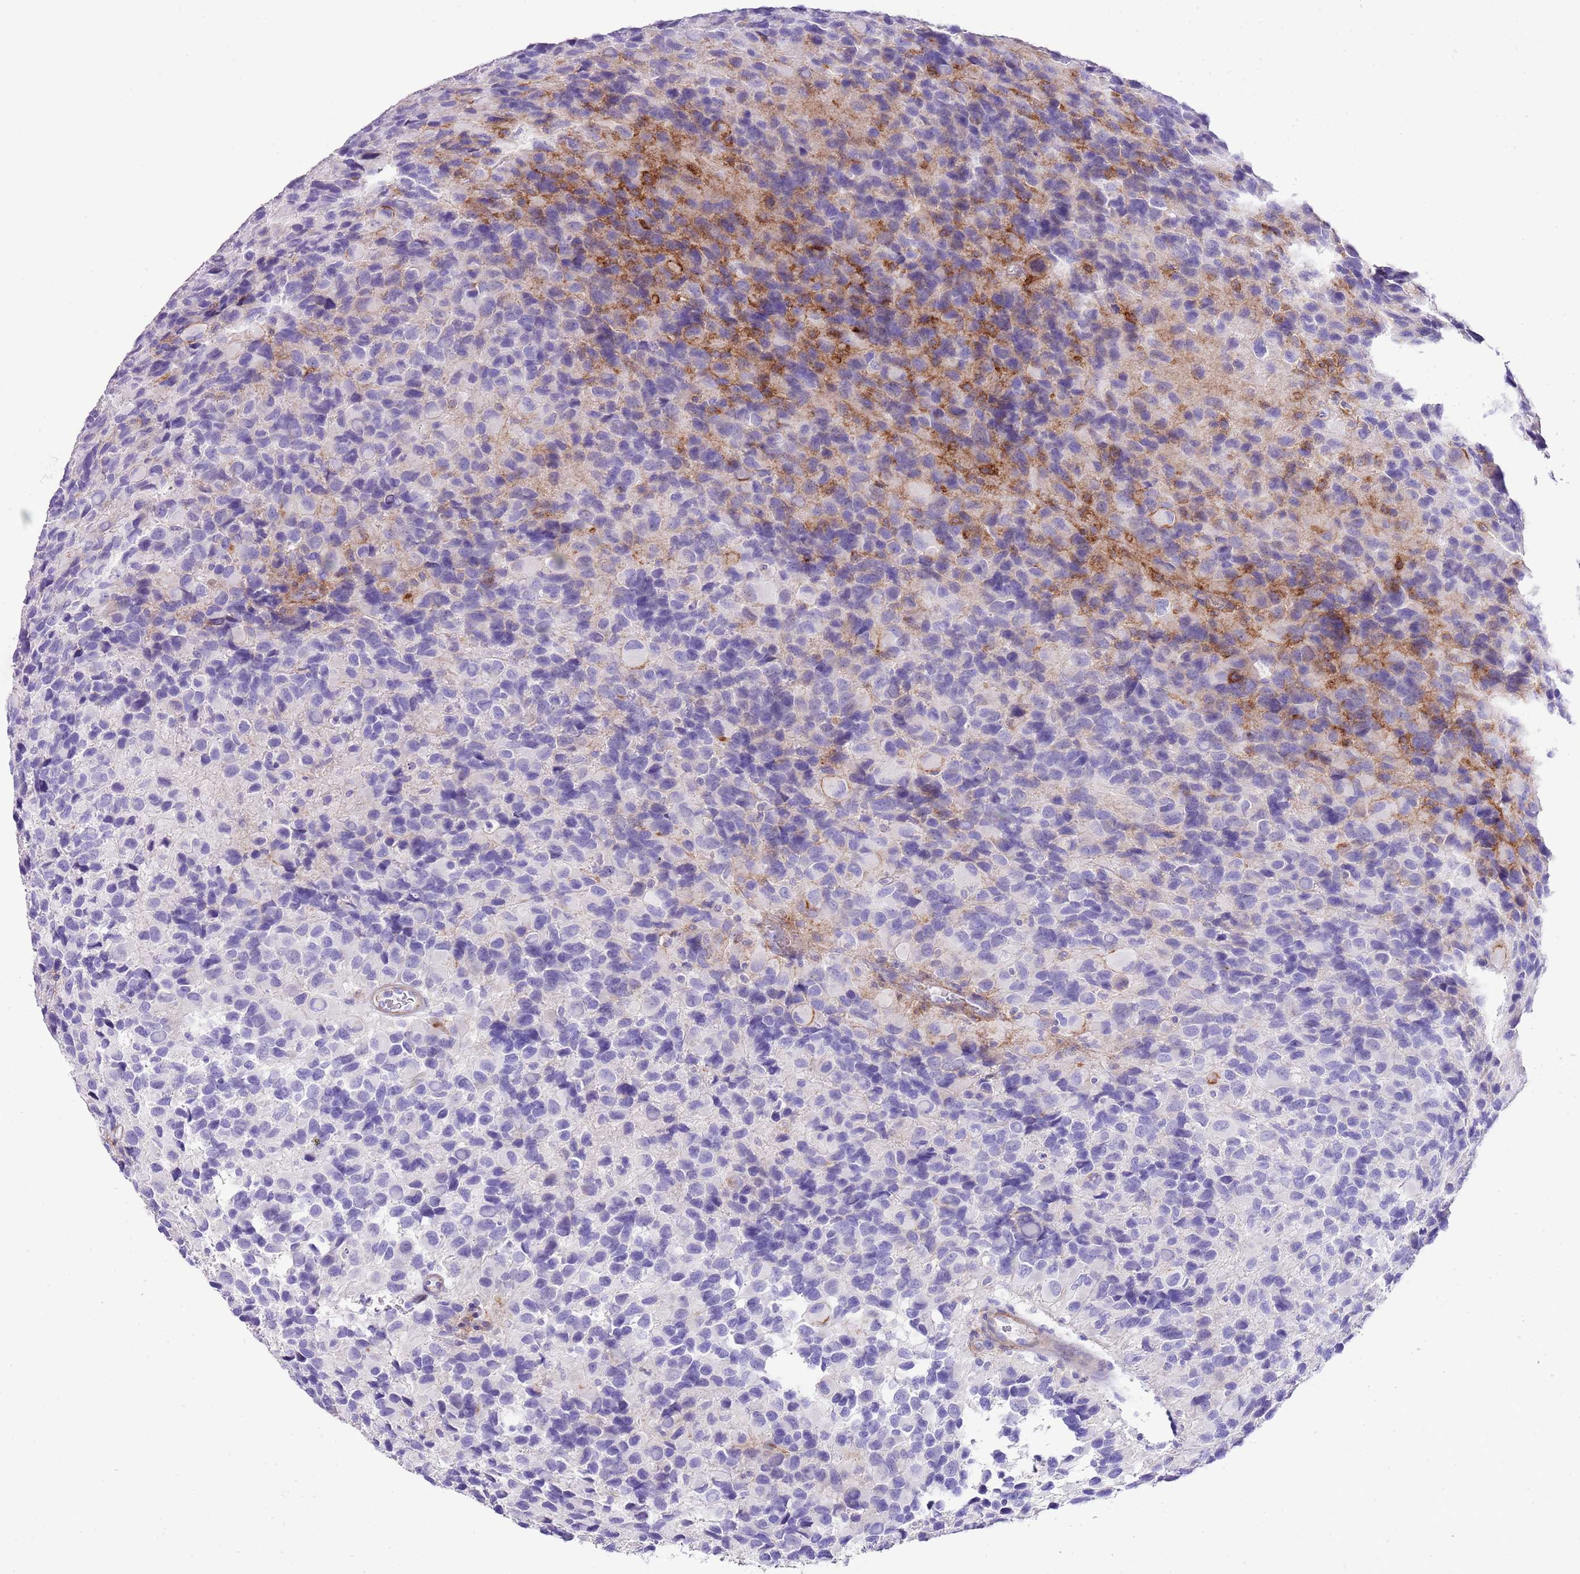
{"staining": {"intensity": "negative", "quantity": "none", "location": "none"}, "tissue": "glioma", "cell_type": "Tumor cells", "image_type": "cancer", "snomed": [{"axis": "morphology", "description": "Glioma, malignant, High grade"}, {"axis": "topography", "description": "Brain"}], "caption": "Immunohistochemistry image of neoplastic tissue: glioma stained with DAB (3,3'-diaminobenzidine) shows no significant protein expression in tumor cells.", "gene": "ALDH3A1", "patient": {"sex": "male", "age": 77}}